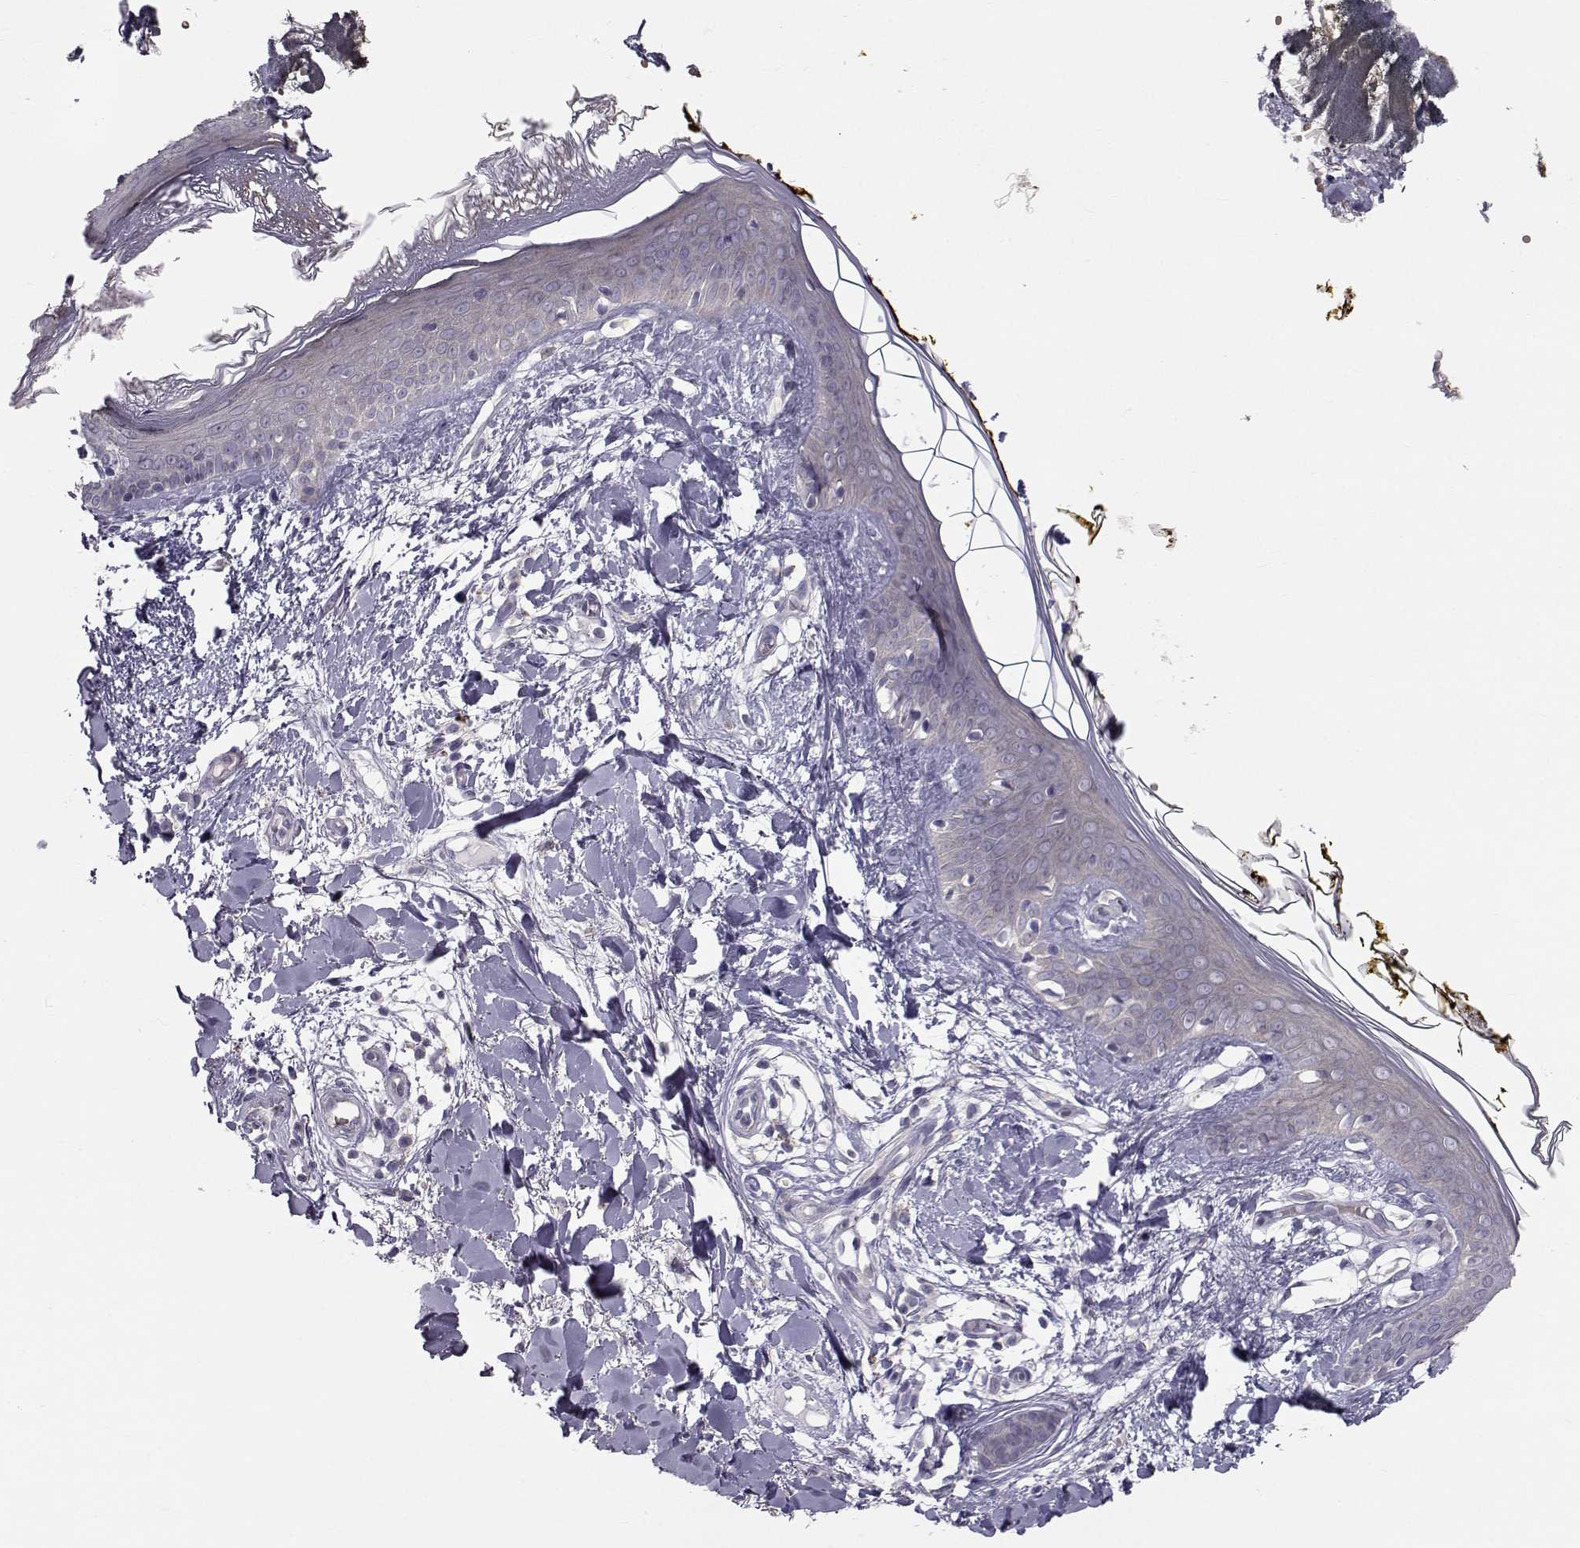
{"staining": {"intensity": "negative", "quantity": "none", "location": "none"}, "tissue": "skin", "cell_type": "Fibroblasts", "image_type": "normal", "snomed": [{"axis": "morphology", "description": "Normal tissue, NOS"}, {"axis": "topography", "description": "Skin"}], "caption": "The image shows no significant expression in fibroblasts of skin. (DAB immunohistochemistry (IHC), high magnification).", "gene": "GARIN3", "patient": {"sex": "female", "age": 34}}